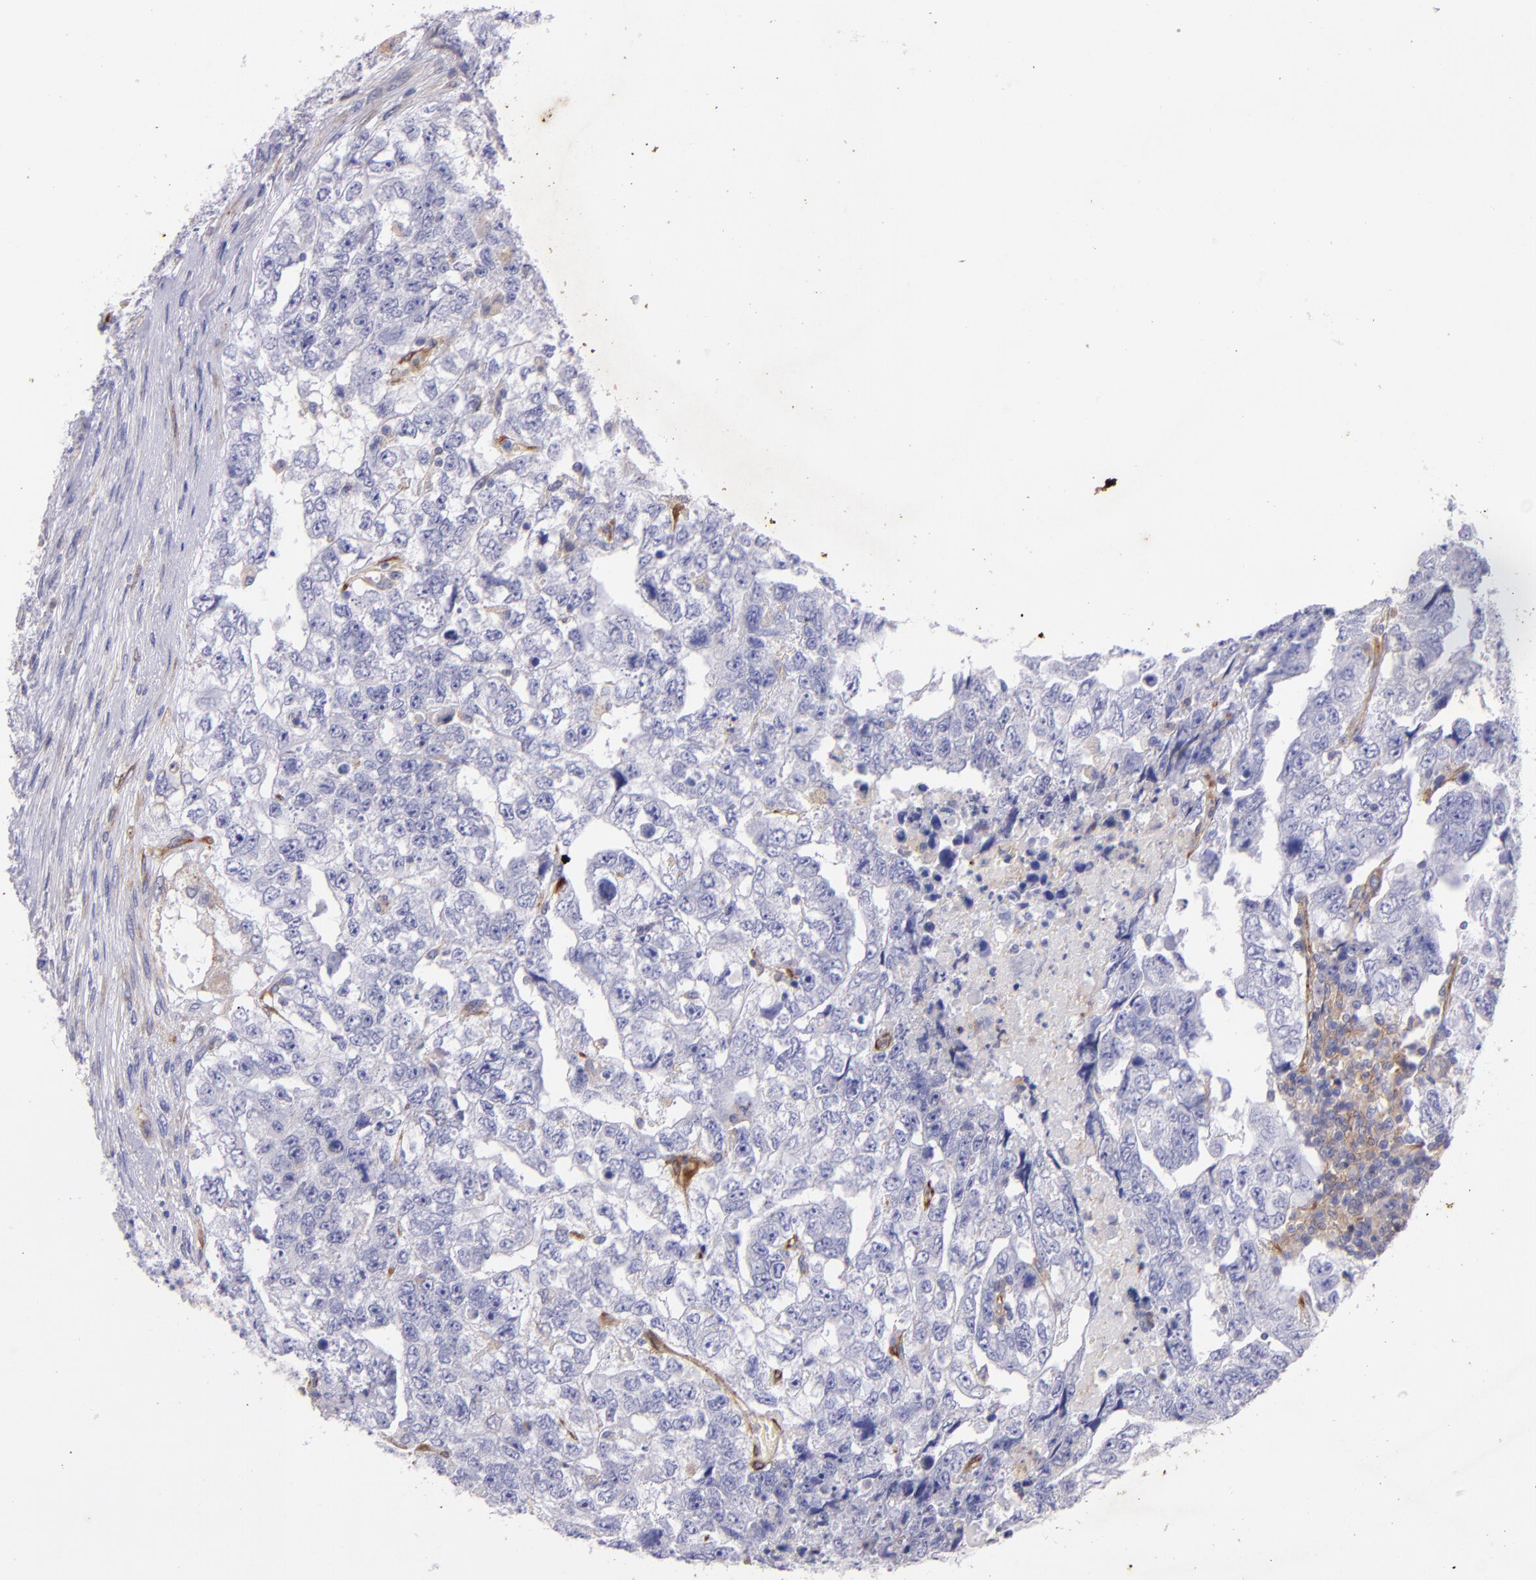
{"staining": {"intensity": "negative", "quantity": "none", "location": "none"}, "tissue": "testis cancer", "cell_type": "Tumor cells", "image_type": "cancer", "snomed": [{"axis": "morphology", "description": "Carcinoma, Embryonal, NOS"}, {"axis": "topography", "description": "Testis"}], "caption": "This micrograph is of testis cancer (embryonal carcinoma) stained with immunohistochemistry to label a protein in brown with the nuclei are counter-stained blue. There is no positivity in tumor cells.", "gene": "RET", "patient": {"sex": "male", "age": 36}}